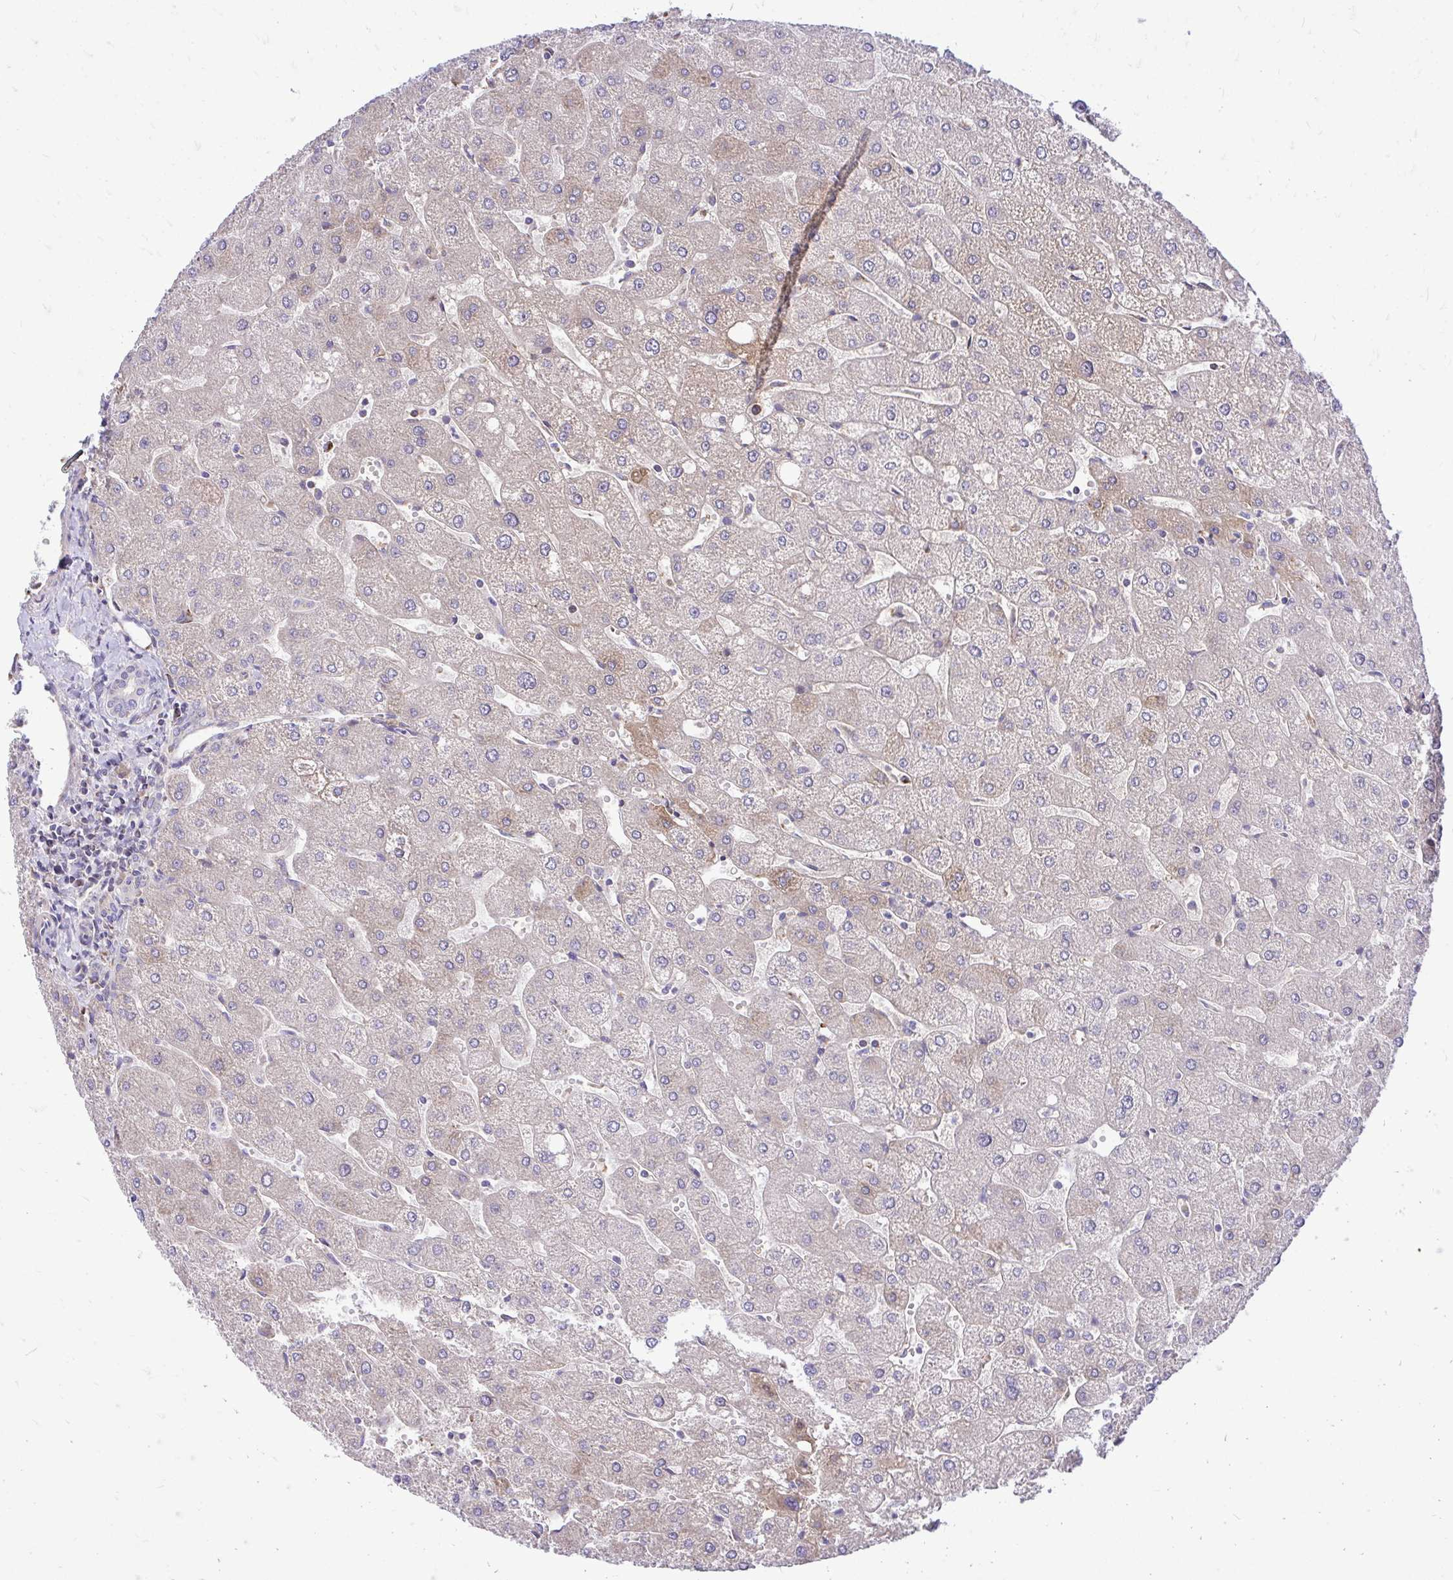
{"staining": {"intensity": "negative", "quantity": "none", "location": "none"}, "tissue": "liver", "cell_type": "Cholangiocytes", "image_type": "normal", "snomed": [{"axis": "morphology", "description": "Normal tissue, NOS"}, {"axis": "topography", "description": "Liver"}], "caption": "The immunohistochemistry image has no significant positivity in cholangiocytes of liver.", "gene": "ATP13A2", "patient": {"sex": "male", "age": 67}}